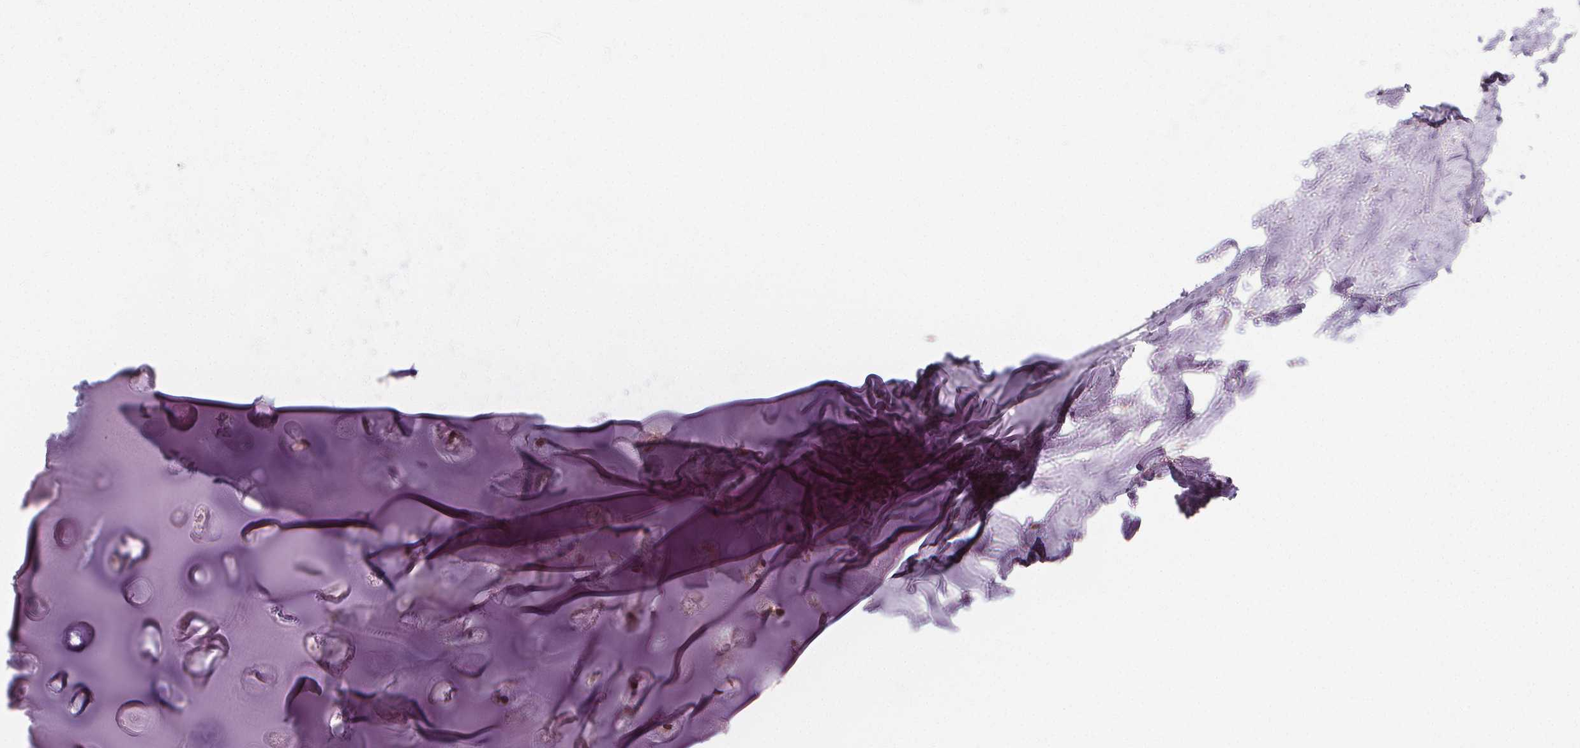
{"staining": {"intensity": "negative", "quantity": "none", "location": "none"}, "tissue": "adipose tissue", "cell_type": "Adipocytes", "image_type": "normal", "snomed": [{"axis": "morphology", "description": "Normal tissue, NOS"}, {"axis": "morphology", "description": "Squamous cell carcinoma, NOS"}, {"axis": "topography", "description": "Cartilage tissue"}, {"axis": "topography", "description": "Bronchus"}, {"axis": "topography", "description": "Lung"}], "caption": "DAB immunohistochemical staining of unremarkable human adipose tissue exhibits no significant staining in adipocytes.", "gene": "DRC3", "patient": {"sex": "male", "age": 66}}